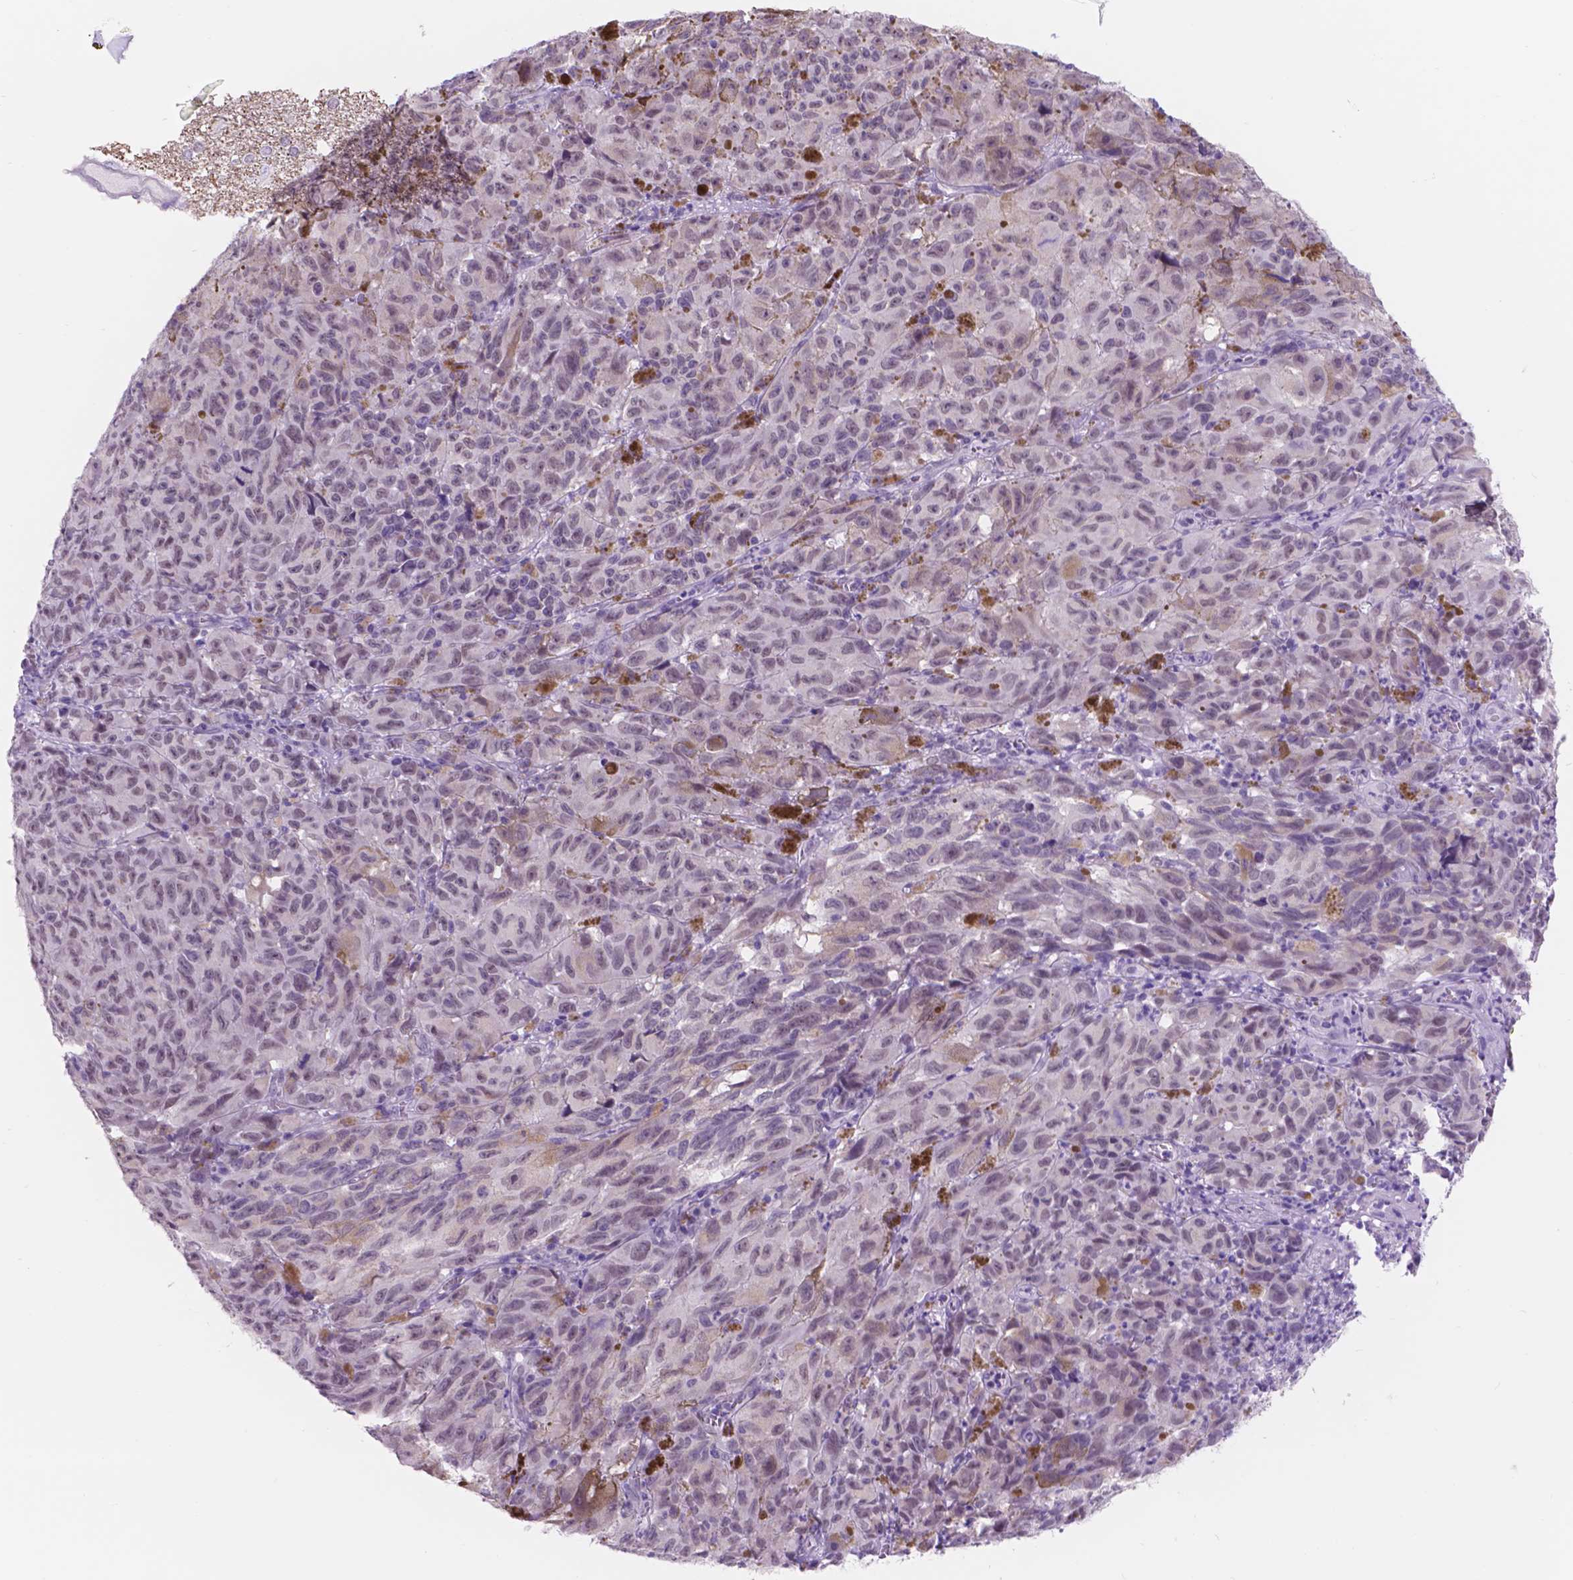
{"staining": {"intensity": "negative", "quantity": "none", "location": "none"}, "tissue": "melanoma", "cell_type": "Tumor cells", "image_type": "cancer", "snomed": [{"axis": "morphology", "description": "Malignant melanoma, NOS"}, {"axis": "topography", "description": "Vulva, labia, clitoris and Bartholin´s gland, NO"}], "caption": "Melanoma stained for a protein using immunohistochemistry (IHC) shows no expression tumor cells.", "gene": "DCC", "patient": {"sex": "female", "age": 75}}